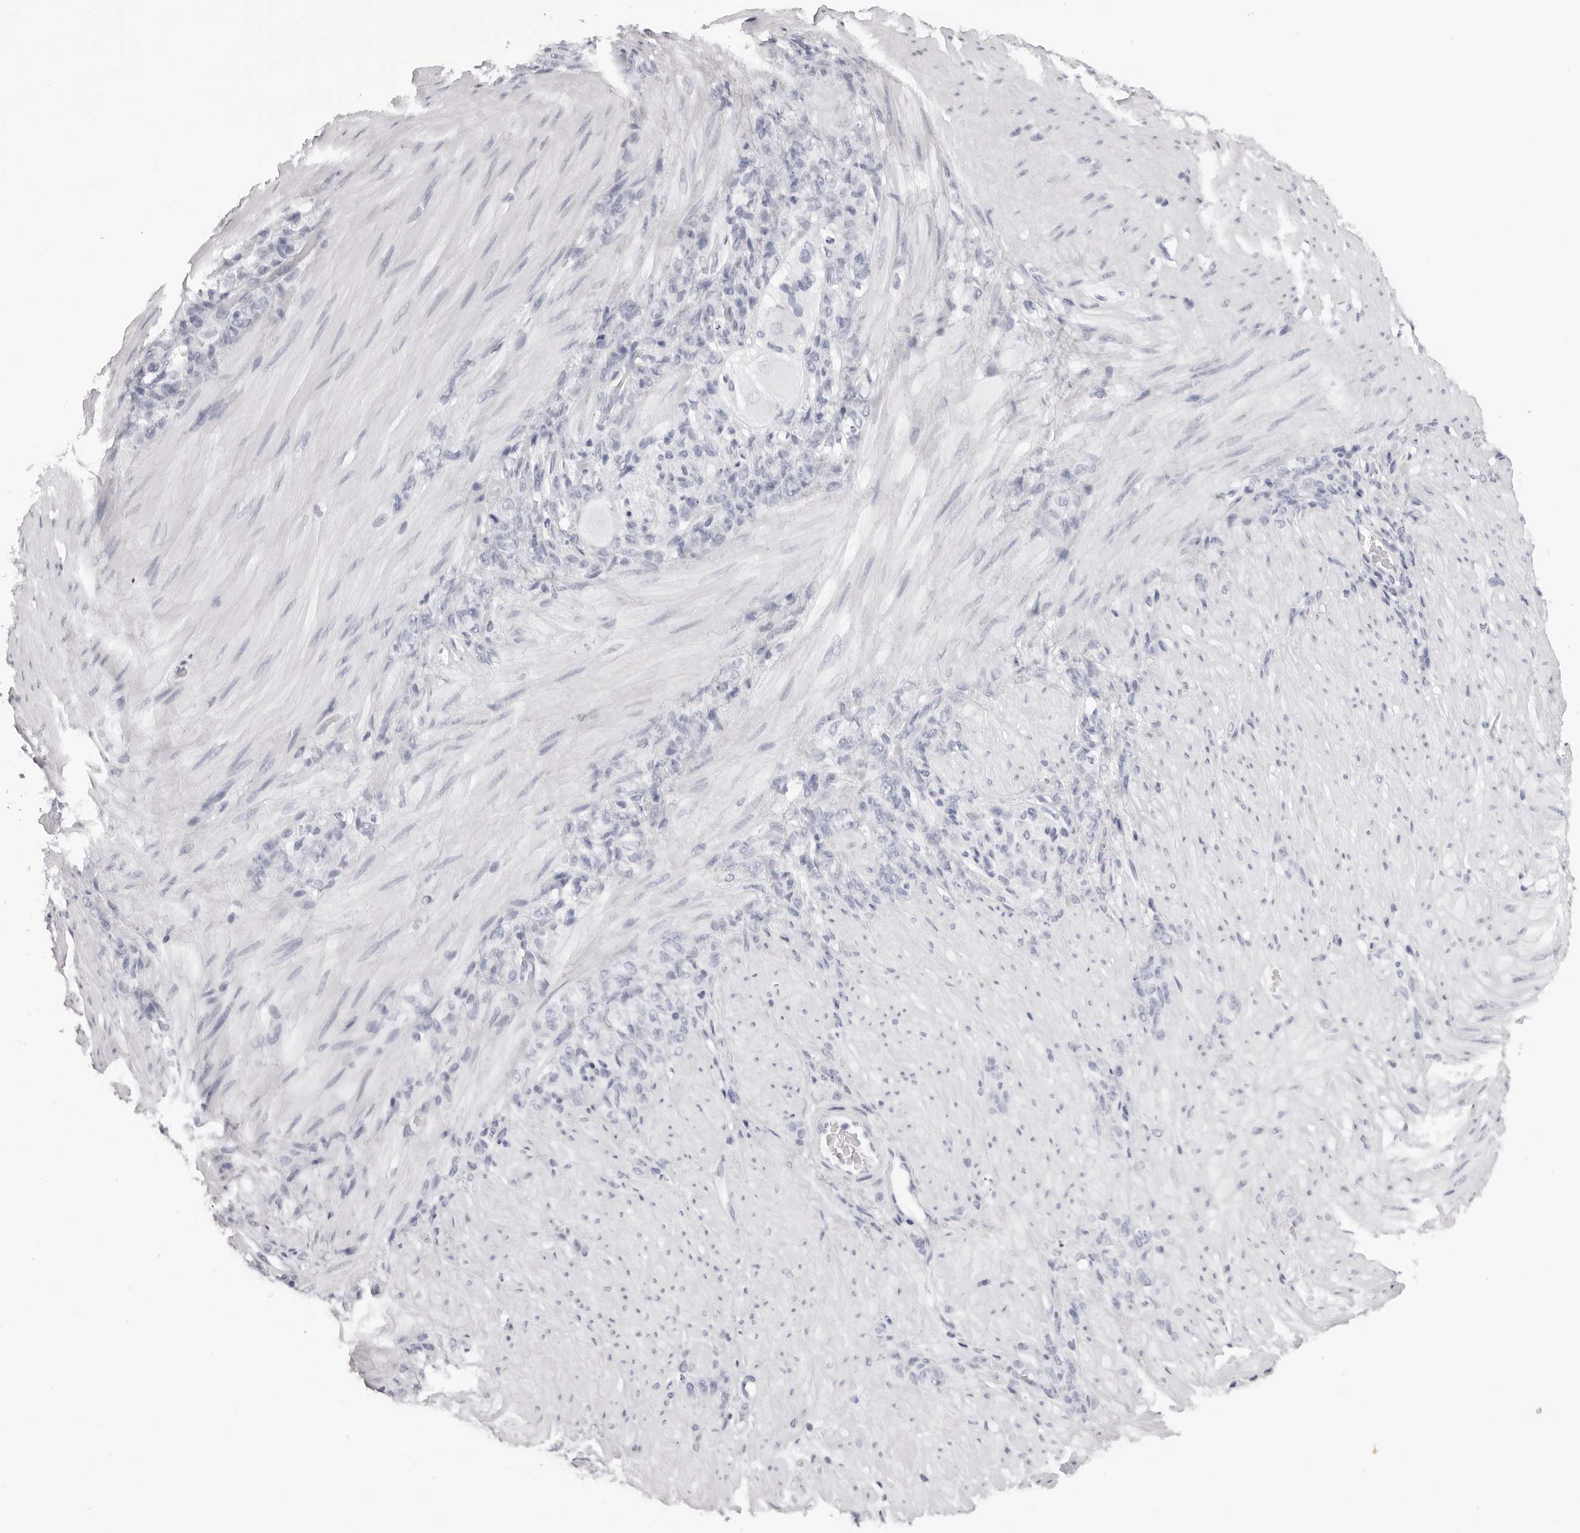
{"staining": {"intensity": "negative", "quantity": "none", "location": "none"}, "tissue": "stomach cancer", "cell_type": "Tumor cells", "image_type": "cancer", "snomed": [{"axis": "morphology", "description": "Normal tissue, NOS"}, {"axis": "morphology", "description": "Adenocarcinoma, NOS"}, {"axis": "topography", "description": "Stomach"}], "caption": "Immunohistochemical staining of stomach cancer (adenocarcinoma) reveals no significant positivity in tumor cells.", "gene": "RHO", "patient": {"sex": "male", "age": 82}}